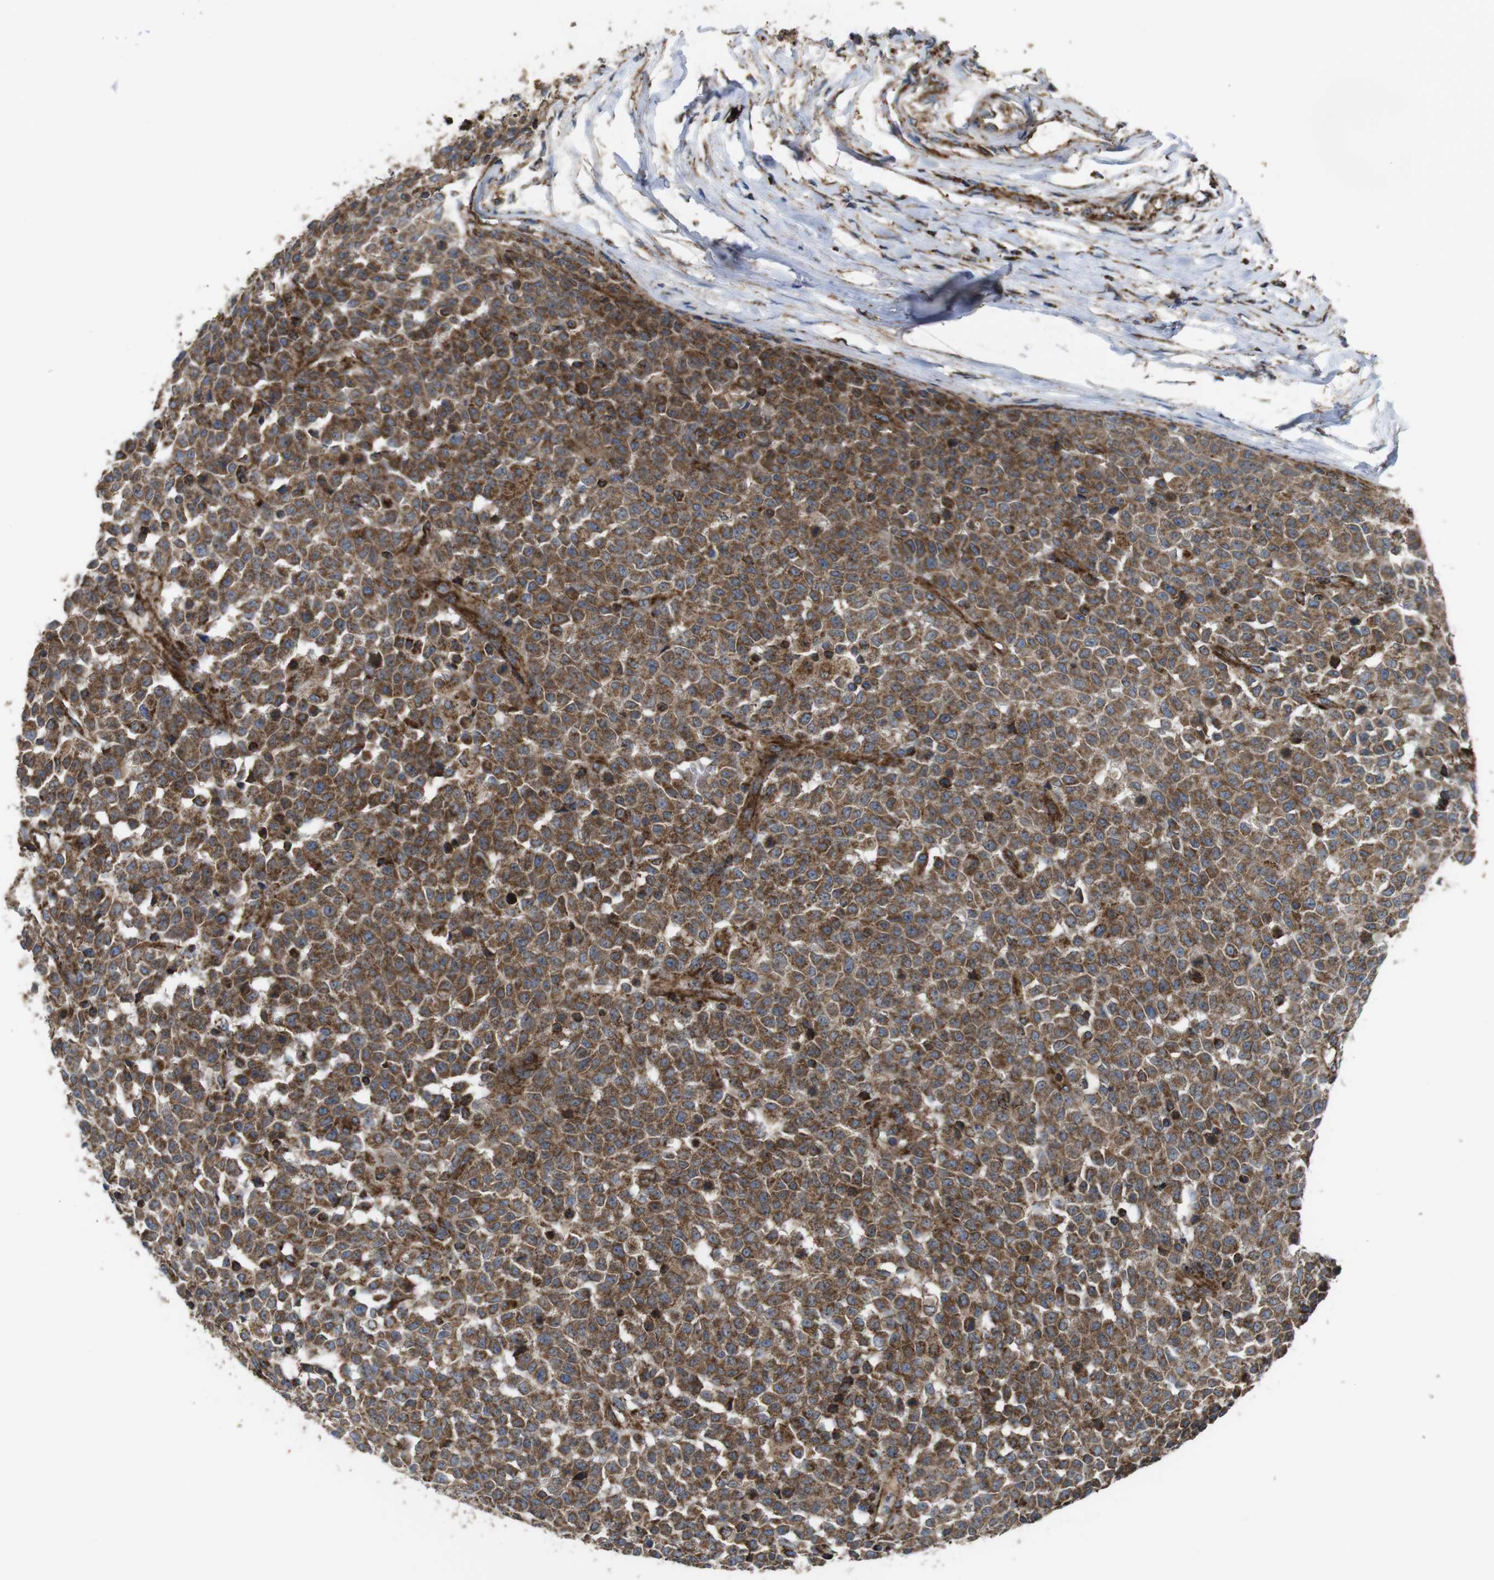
{"staining": {"intensity": "moderate", "quantity": ">75%", "location": "cytoplasmic/membranous"}, "tissue": "testis cancer", "cell_type": "Tumor cells", "image_type": "cancer", "snomed": [{"axis": "morphology", "description": "Seminoma, NOS"}, {"axis": "topography", "description": "Testis"}], "caption": "Protein analysis of testis cancer (seminoma) tissue reveals moderate cytoplasmic/membranous positivity in approximately >75% of tumor cells.", "gene": "HK1", "patient": {"sex": "male", "age": 59}}